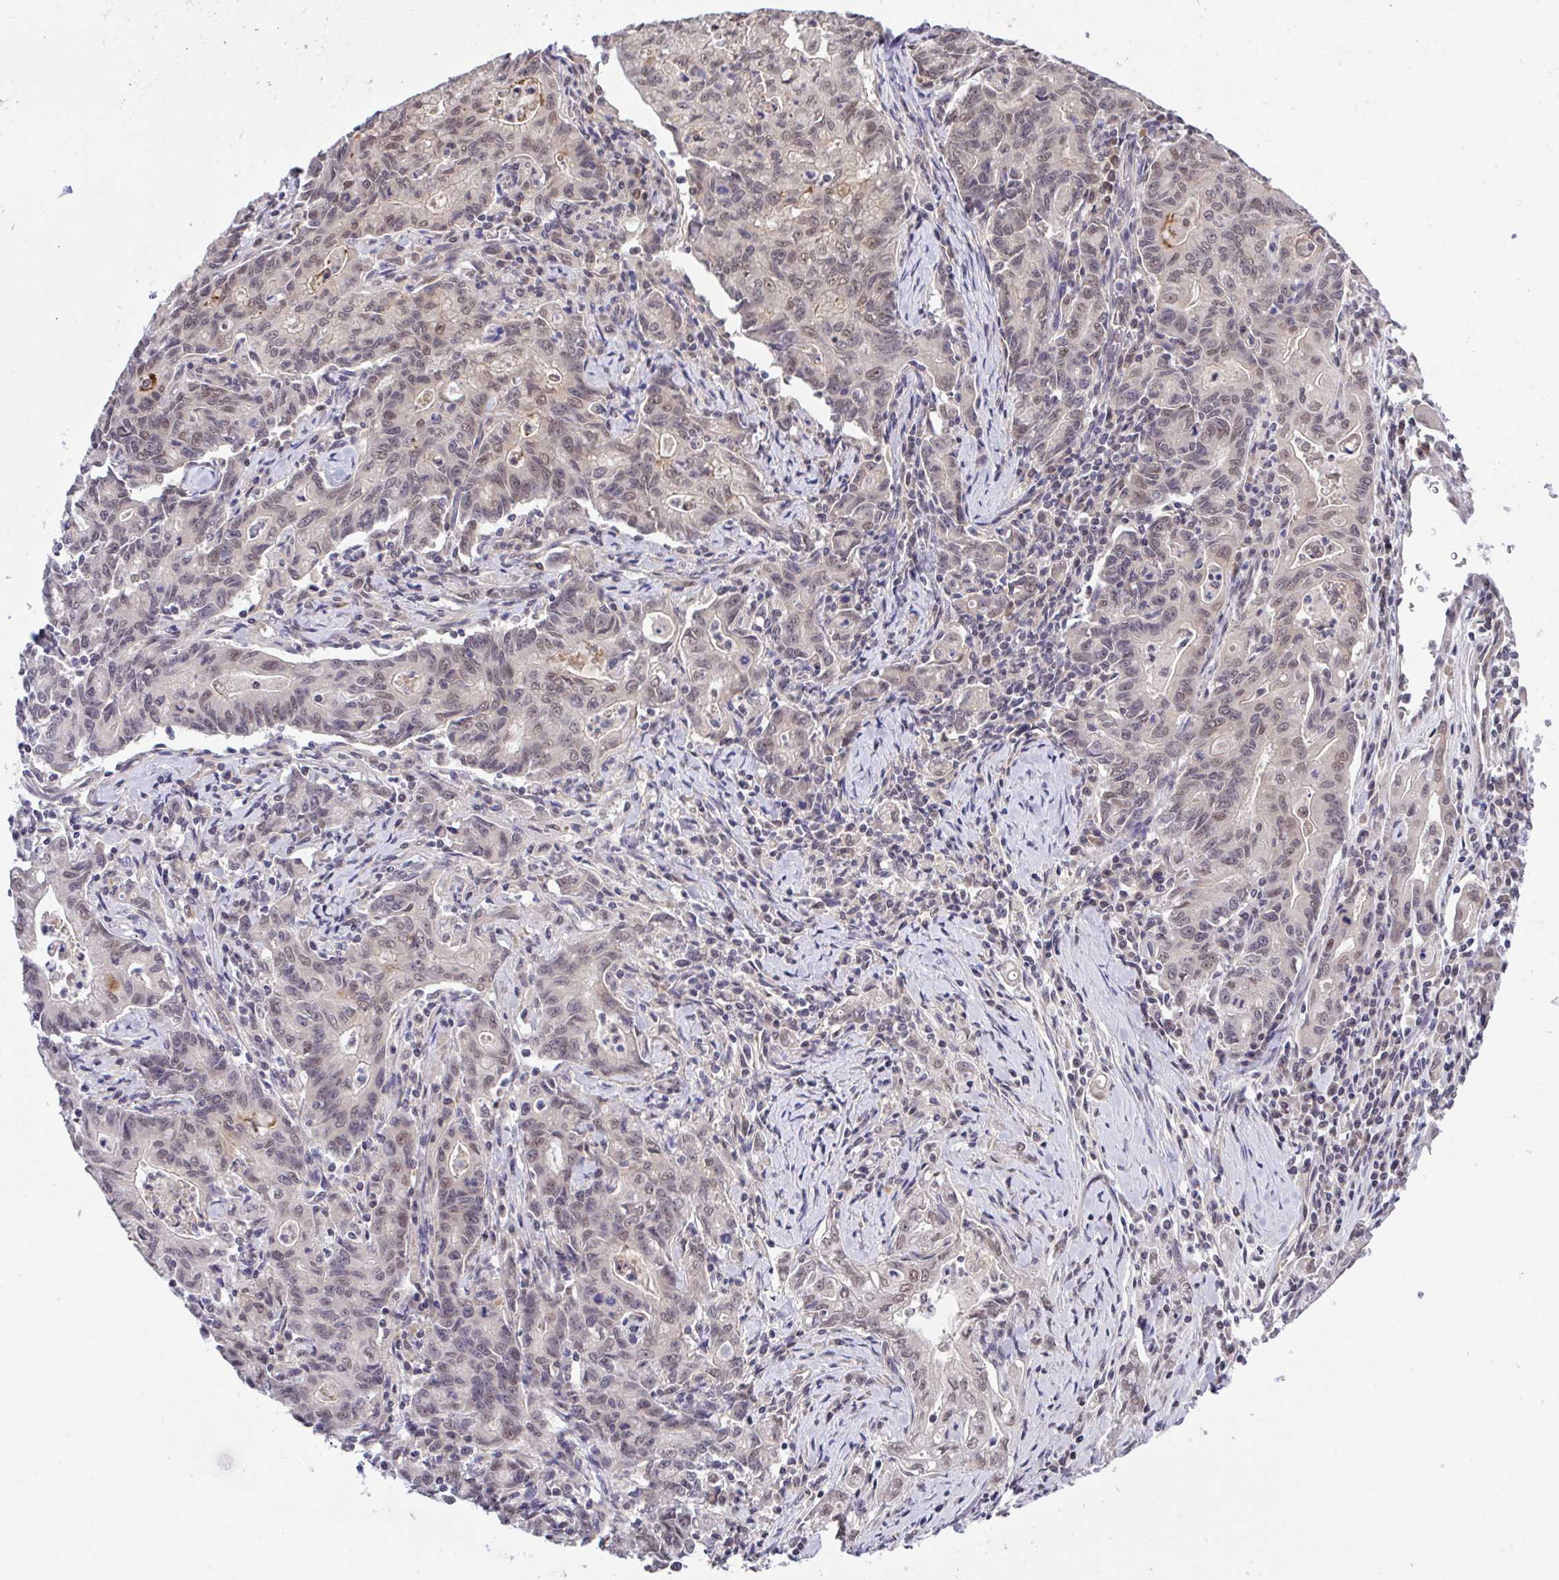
{"staining": {"intensity": "weak", "quantity": ">75%", "location": "nuclear"}, "tissue": "stomach cancer", "cell_type": "Tumor cells", "image_type": "cancer", "snomed": [{"axis": "morphology", "description": "Adenocarcinoma, NOS"}, {"axis": "topography", "description": "Stomach, upper"}], "caption": "Protein expression analysis of adenocarcinoma (stomach) displays weak nuclear staining in about >75% of tumor cells.", "gene": "C9orf64", "patient": {"sex": "female", "age": 79}}